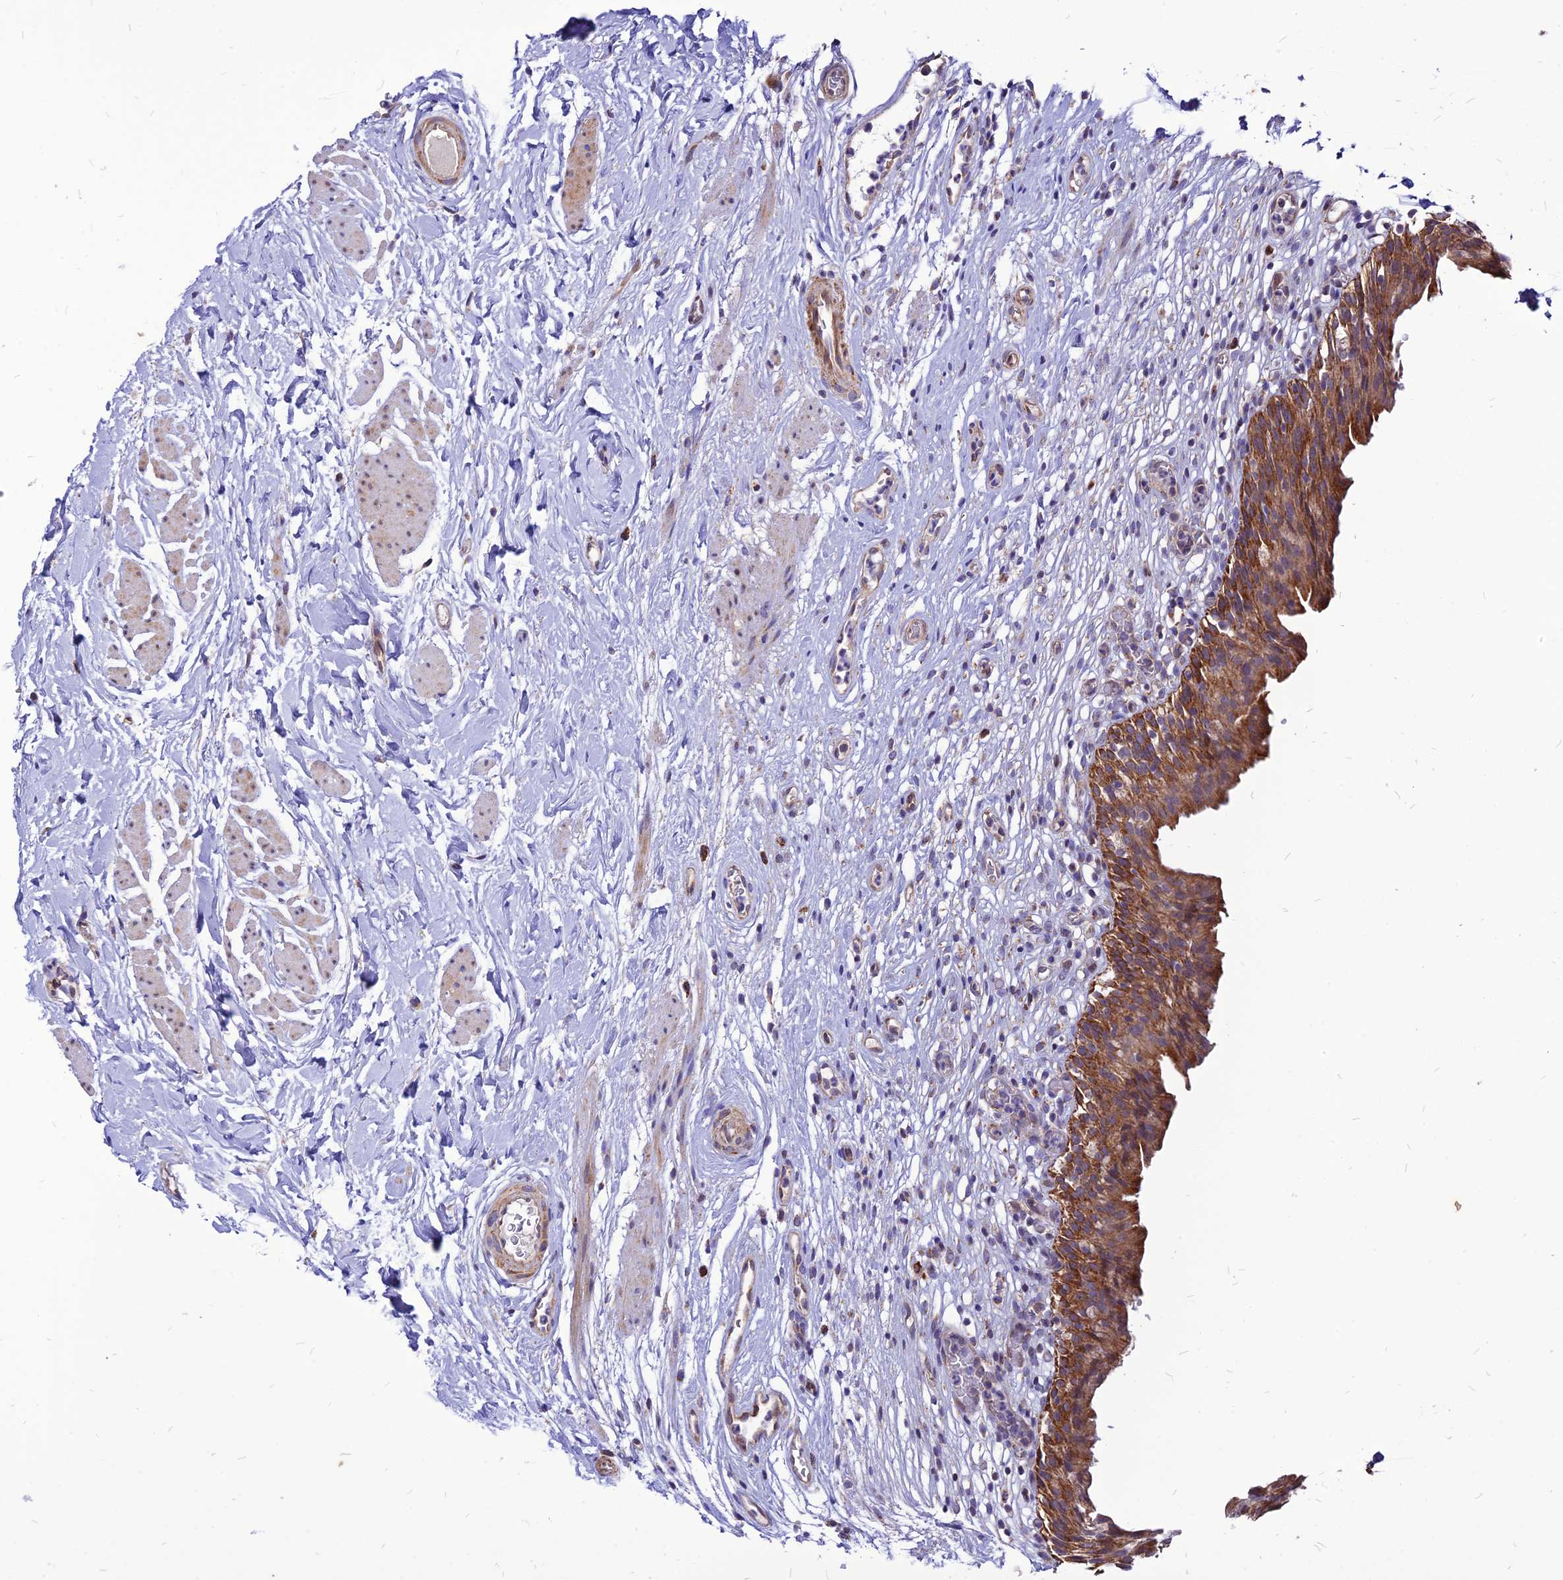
{"staining": {"intensity": "strong", "quantity": ">75%", "location": "cytoplasmic/membranous"}, "tissue": "urinary bladder", "cell_type": "Urothelial cells", "image_type": "normal", "snomed": [{"axis": "morphology", "description": "Normal tissue, NOS"}, {"axis": "morphology", "description": "Inflammation, NOS"}, {"axis": "topography", "description": "Urinary bladder"}], "caption": "This micrograph demonstrates normal urinary bladder stained with IHC to label a protein in brown. The cytoplasmic/membranous of urothelial cells show strong positivity for the protein. Nuclei are counter-stained blue.", "gene": "ECI1", "patient": {"sex": "male", "age": 63}}